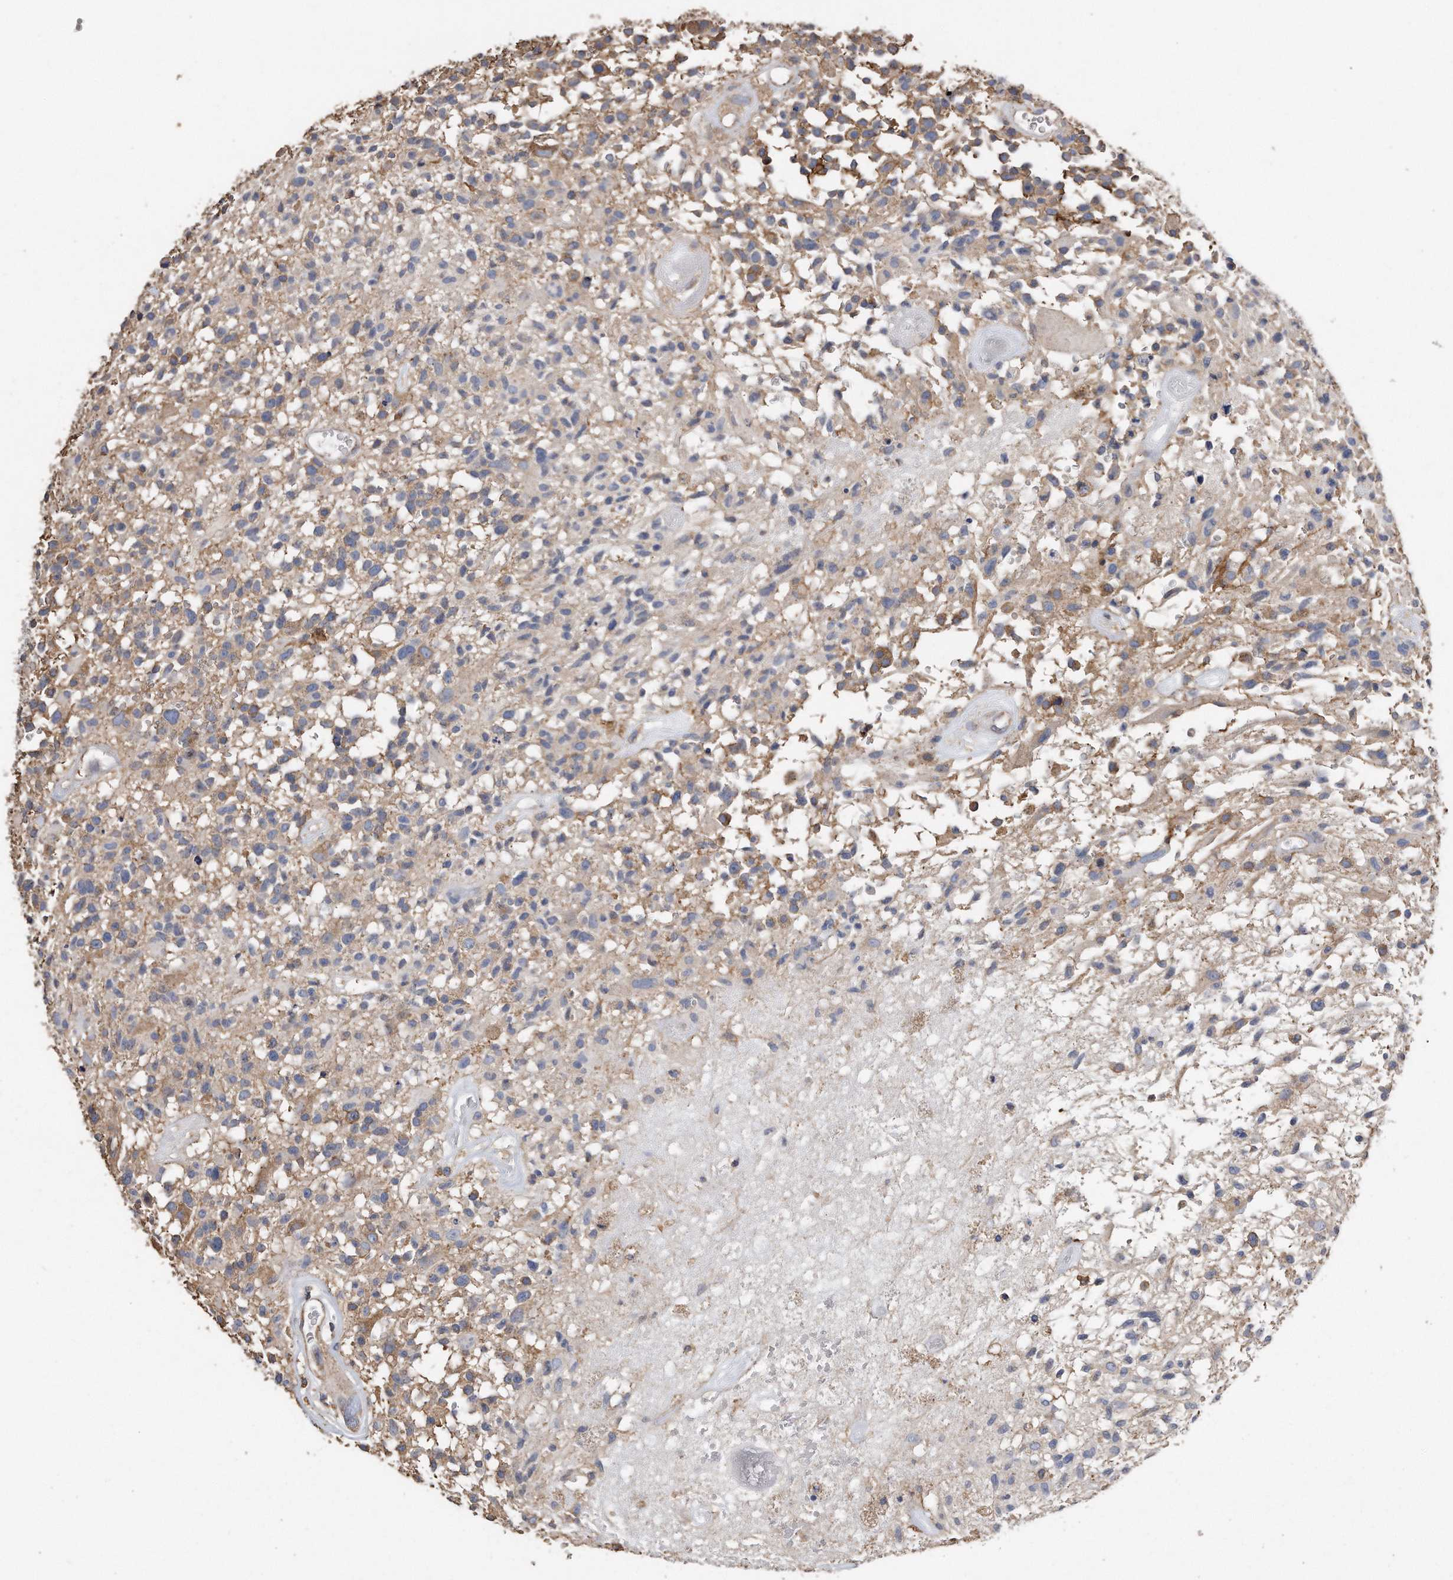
{"staining": {"intensity": "moderate", "quantity": "<25%", "location": "cytoplasmic/membranous"}, "tissue": "glioma", "cell_type": "Tumor cells", "image_type": "cancer", "snomed": [{"axis": "morphology", "description": "Glioma, malignant, High grade"}, {"axis": "morphology", "description": "Glioblastoma, NOS"}, {"axis": "topography", "description": "Brain"}], "caption": "Protein analysis of glioma tissue exhibits moderate cytoplasmic/membranous positivity in approximately <25% of tumor cells.", "gene": "CDCP1", "patient": {"sex": "male", "age": 60}}